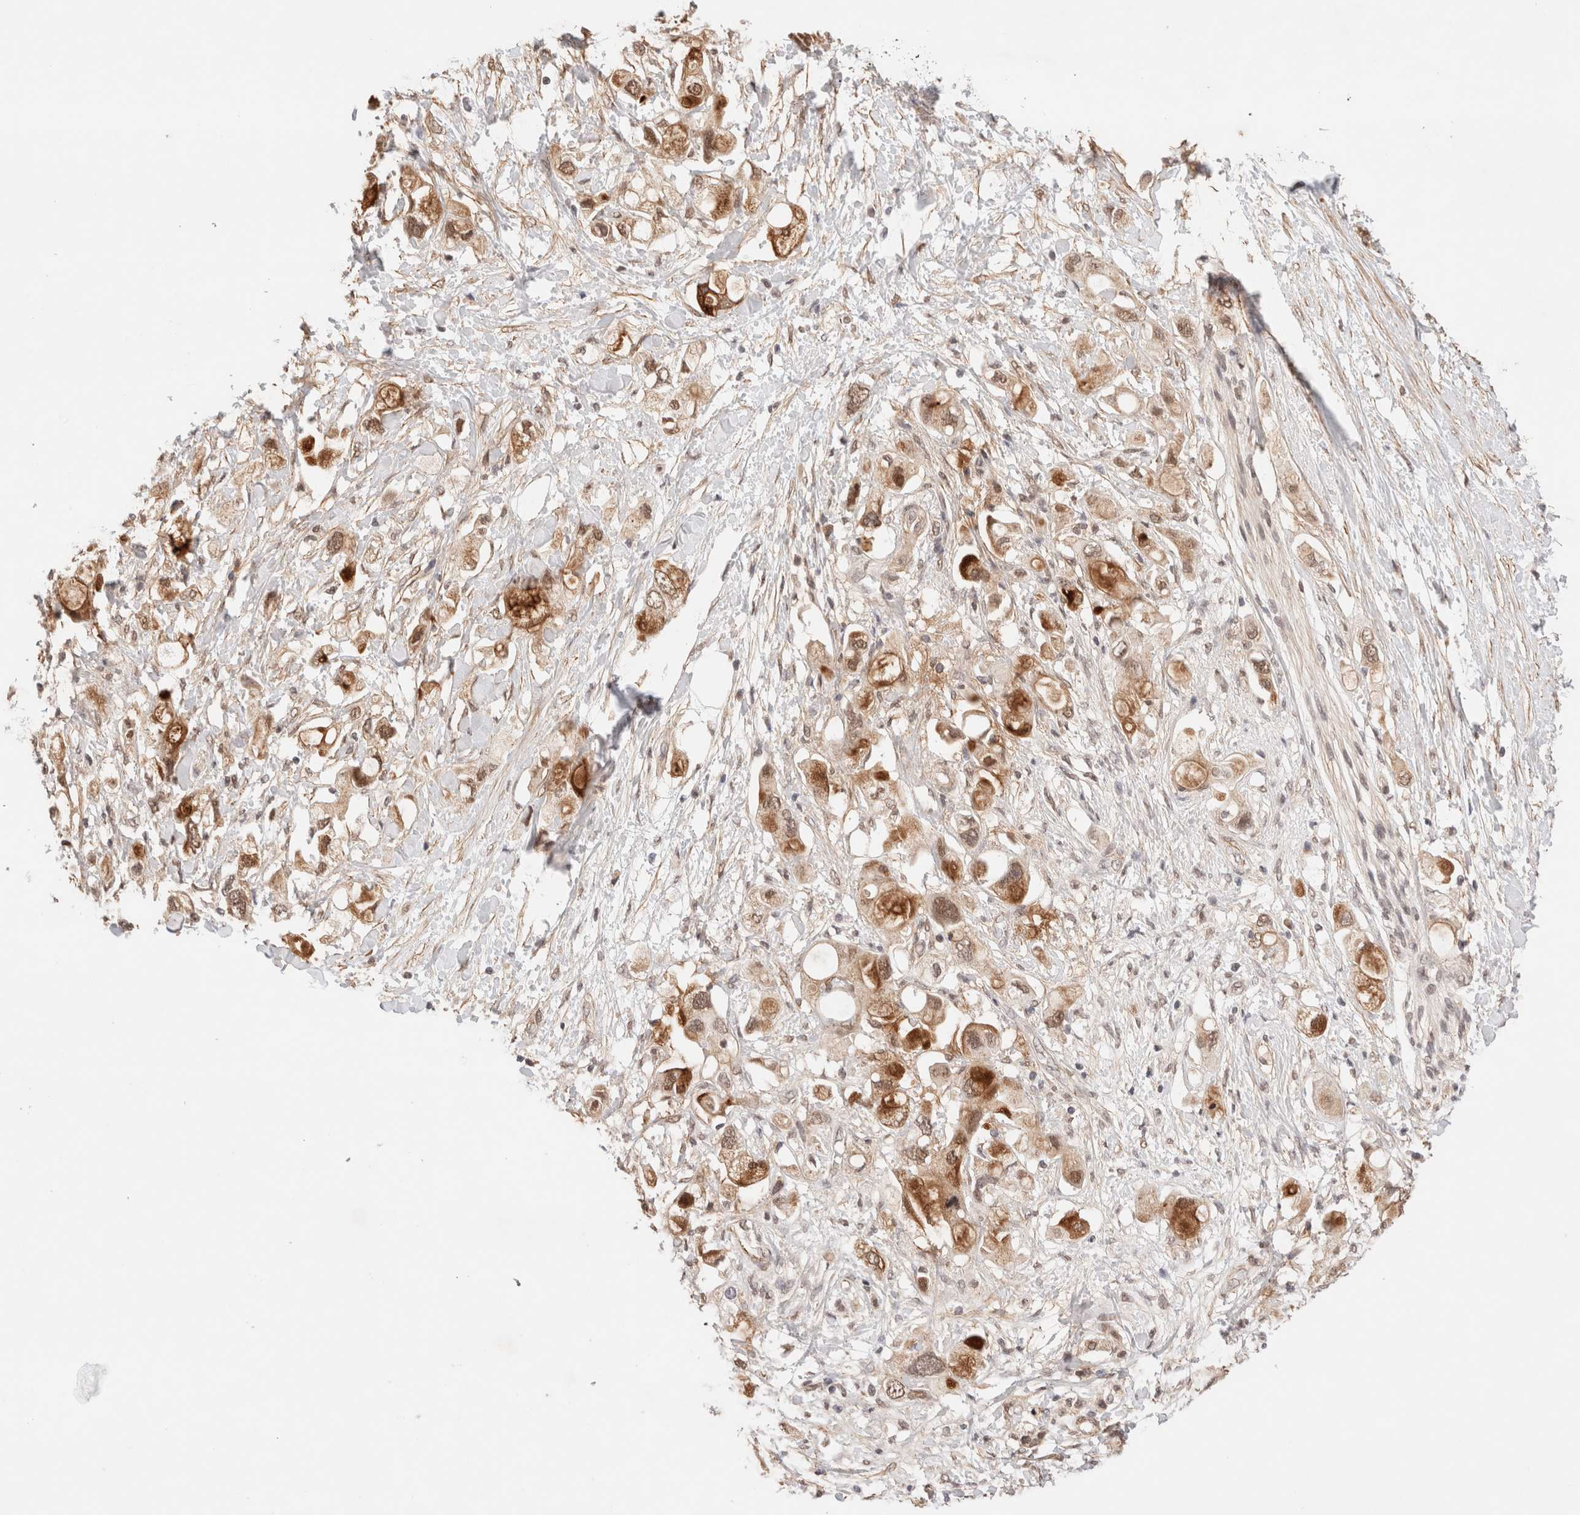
{"staining": {"intensity": "strong", "quantity": "25%-75%", "location": "cytoplasmic/membranous,nuclear"}, "tissue": "pancreatic cancer", "cell_type": "Tumor cells", "image_type": "cancer", "snomed": [{"axis": "morphology", "description": "Adenocarcinoma, NOS"}, {"axis": "topography", "description": "Pancreas"}], "caption": "About 25%-75% of tumor cells in adenocarcinoma (pancreatic) exhibit strong cytoplasmic/membranous and nuclear protein positivity as visualized by brown immunohistochemical staining.", "gene": "BRPF3", "patient": {"sex": "female", "age": 56}}